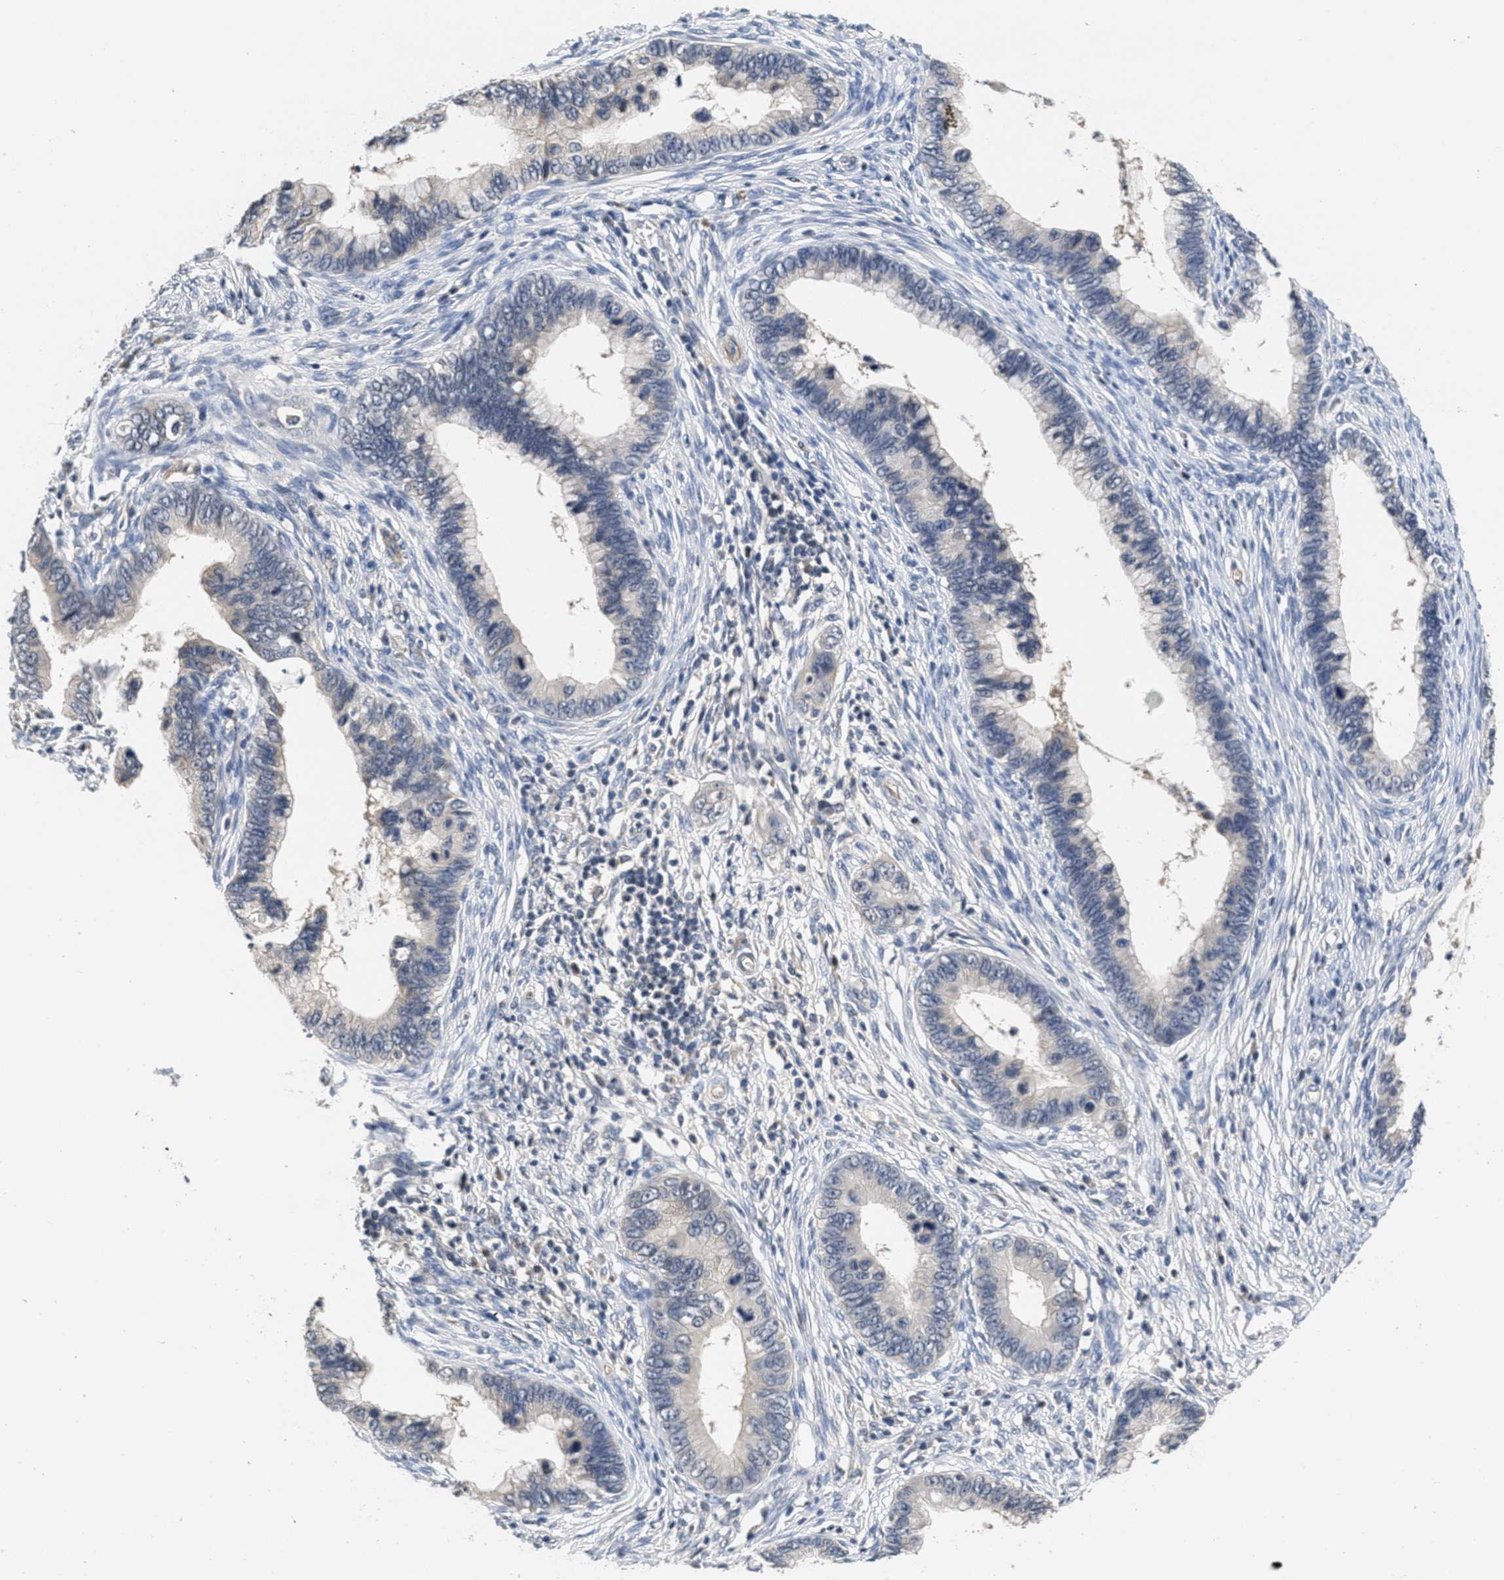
{"staining": {"intensity": "negative", "quantity": "none", "location": "none"}, "tissue": "cervical cancer", "cell_type": "Tumor cells", "image_type": "cancer", "snomed": [{"axis": "morphology", "description": "Adenocarcinoma, NOS"}, {"axis": "topography", "description": "Cervix"}], "caption": "Immunohistochemistry (IHC) photomicrograph of adenocarcinoma (cervical) stained for a protein (brown), which exhibits no staining in tumor cells.", "gene": "ANGPT1", "patient": {"sex": "female", "age": 44}}